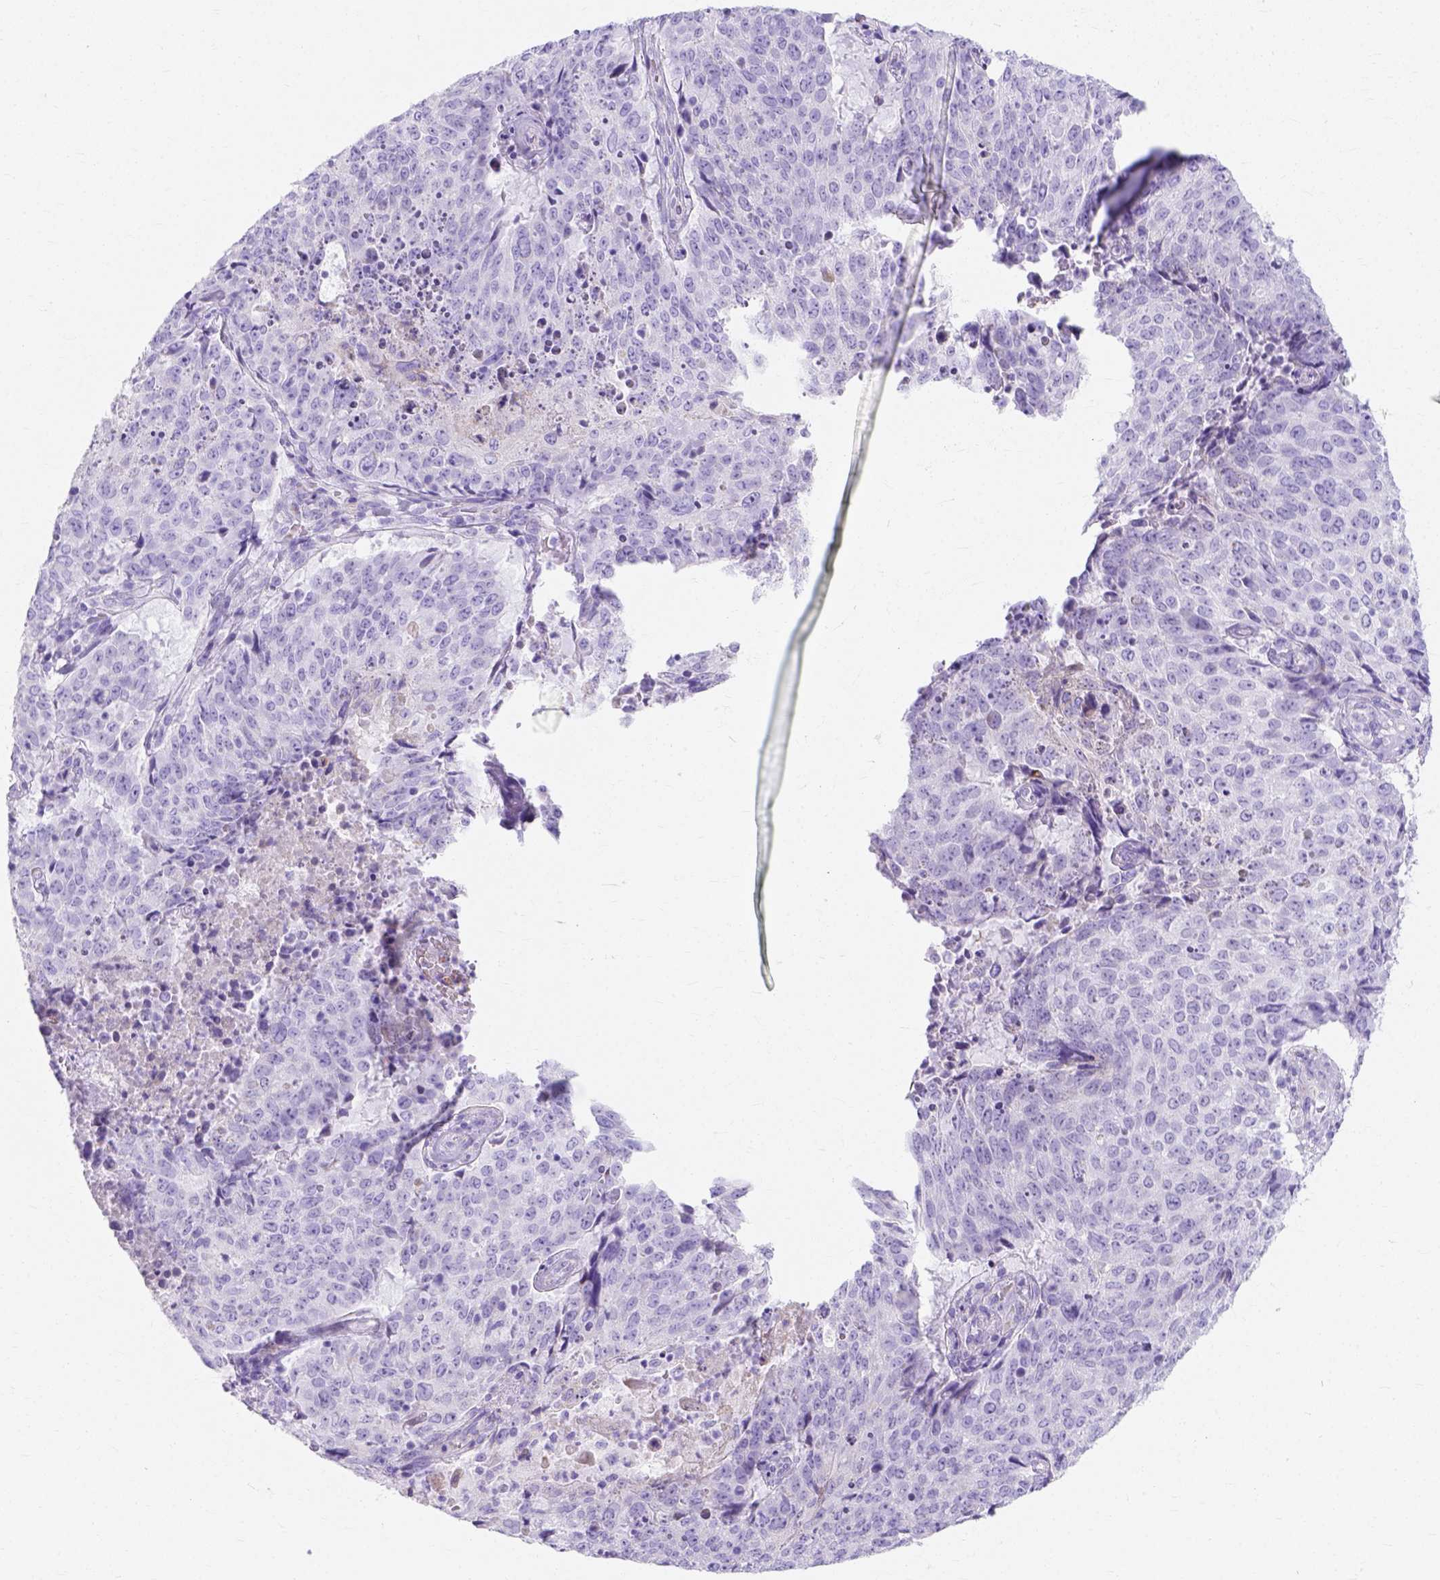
{"staining": {"intensity": "negative", "quantity": "none", "location": "none"}, "tissue": "lung cancer", "cell_type": "Tumor cells", "image_type": "cancer", "snomed": [{"axis": "morphology", "description": "Normal tissue, NOS"}, {"axis": "morphology", "description": "Squamous cell carcinoma, NOS"}, {"axis": "topography", "description": "Bronchus"}, {"axis": "topography", "description": "Lung"}], "caption": "DAB (3,3'-diaminobenzidine) immunohistochemical staining of squamous cell carcinoma (lung) displays no significant expression in tumor cells.", "gene": "MYH15", "patient": {"sex": "male", "age": 64}}